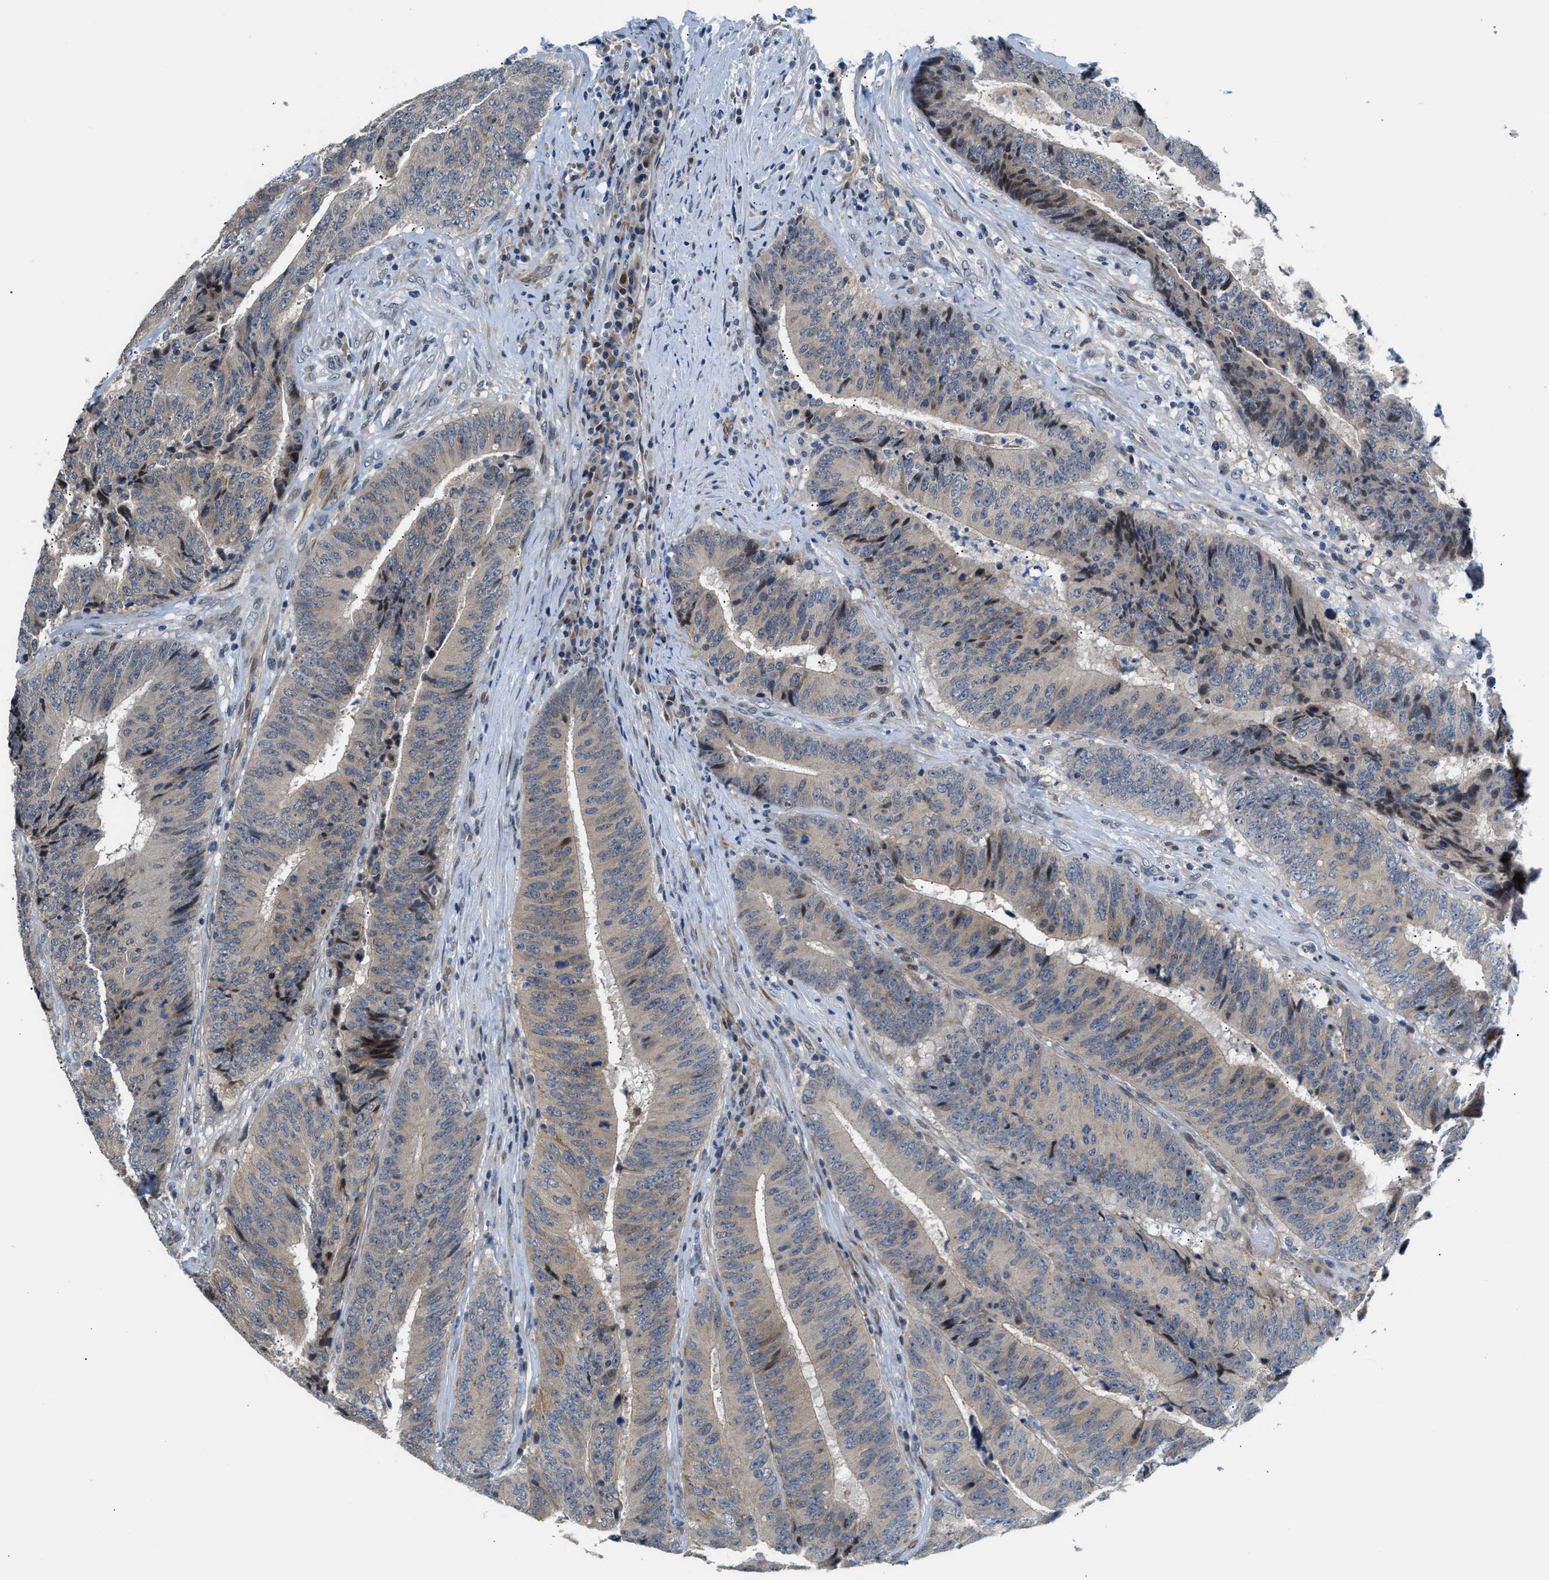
{"staining": {"intensity": "weak", "quantity": "<25%", "location": "nuclear"}, "tissue": "colorectal cancer", "cell_type": "Tumor cells", "image_type": "cancer", "snomed": [{"axis": "morphology", "description": "Adenocarcinoma, NOS"}, {"axis": "topography", "description": "Rectum"}], "caption": "Photomicrograph shows no significant protein expression in tumor cells of colorectal cancer.", "gene": "PPM1H", "patient": {"sex": "male", "age": 72}}